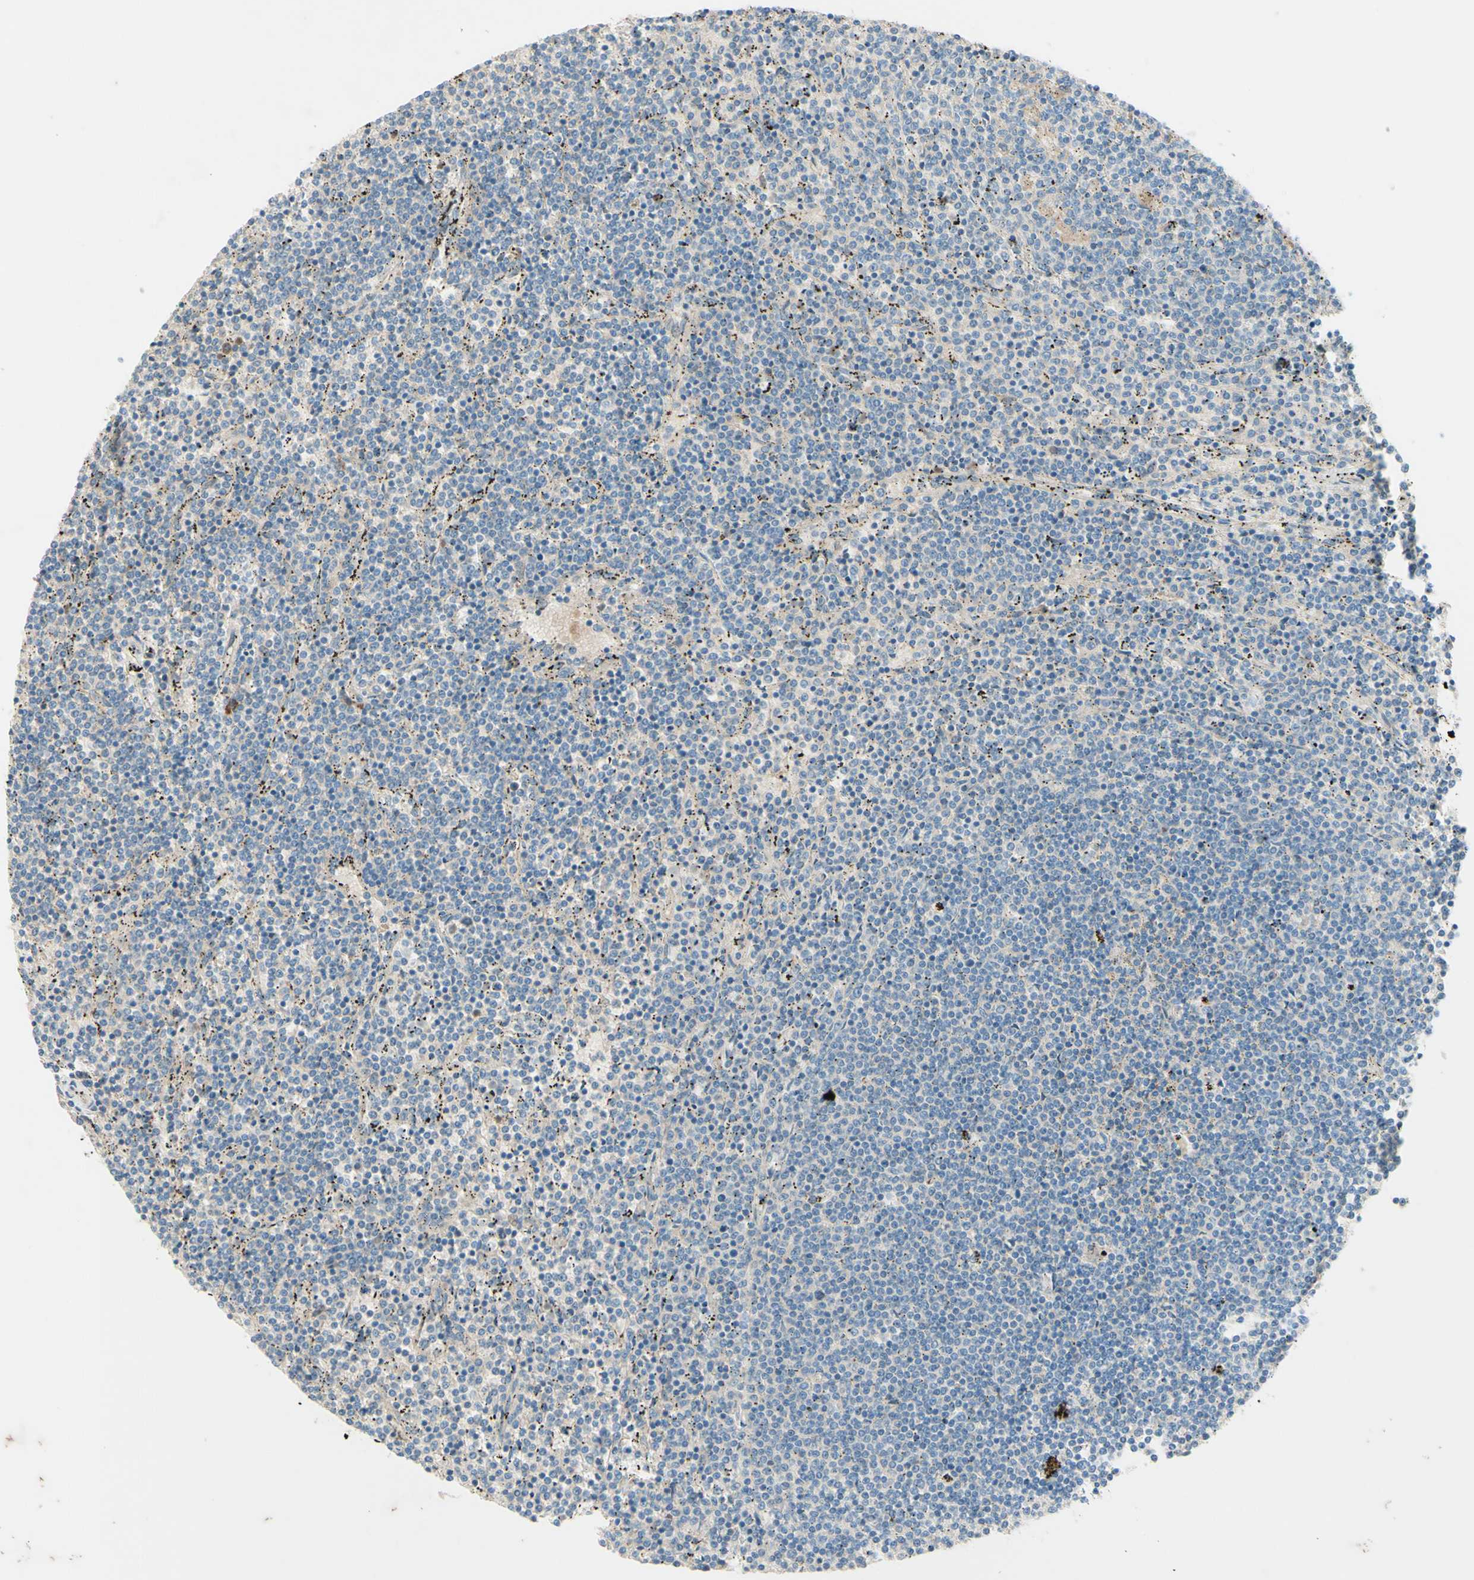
{"staining": {"intensity": "negative", "quantity": "none", "location": "none"}, "tissue": "lymphoma", "cell_type": "Tumor cells", "image_type": "cancer", "snomed": [{"axis": "morphology", "description": "Malignant lymphoma, non-Hodgkin's type, Low grade"}, {"axis": "topography", "description": "Spleen"}], "caption": "High power microscopy micrograph of an immunohistochemistry (IHC) image of malignant lymphoma, non-Hodgkin's type (low-grade), revealing no significant positivity in tumor cells.", "gene": "IL2", "patient": {"sex": "female", "age": 50}}